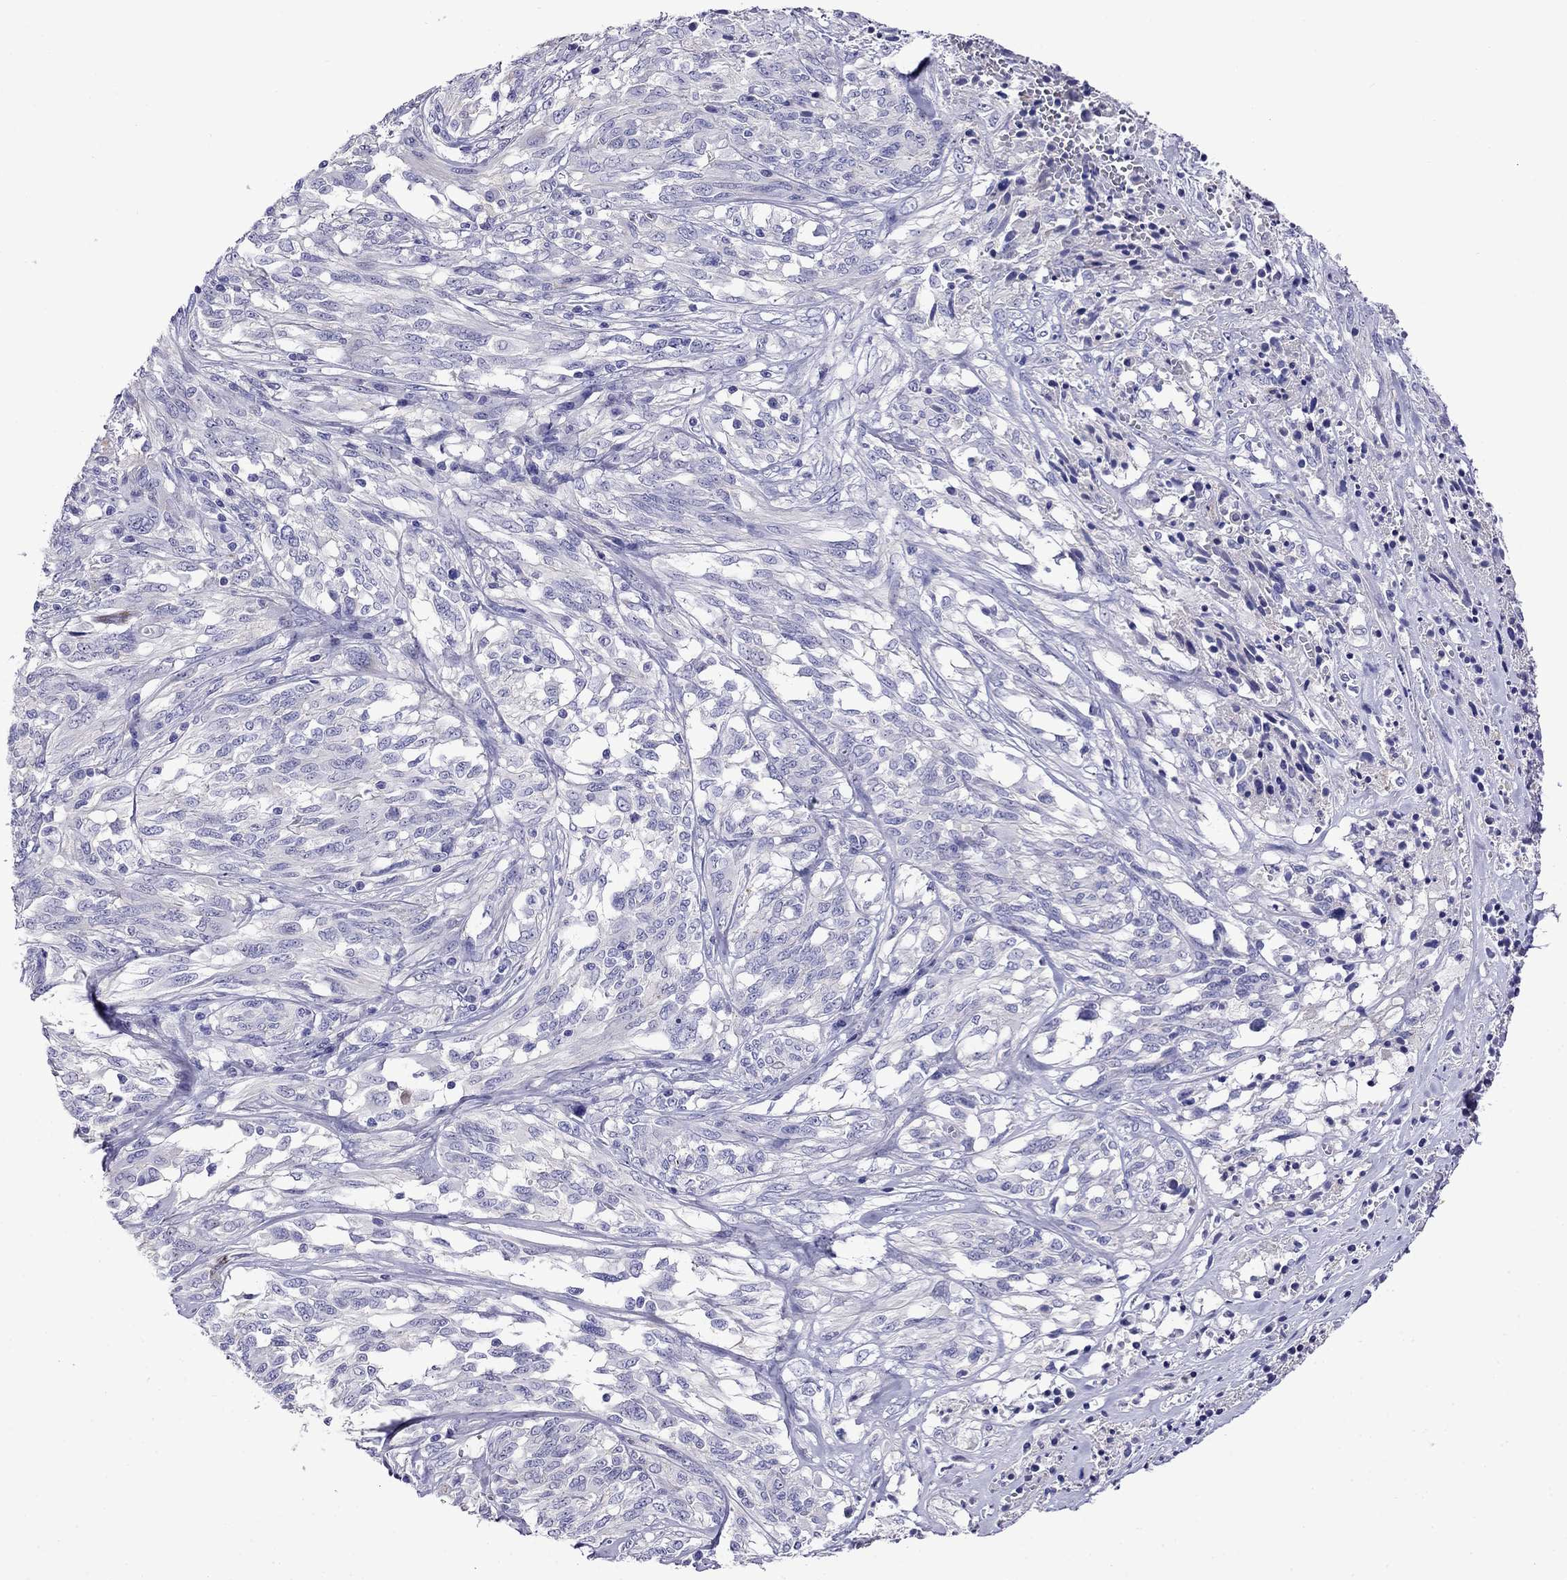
{"staining": {"intensity": "negative", "quantity": "none", "location": "none"}, "tissue": "melanoma", "cell_type": "Tumor cells", "image_type": "cancer", "snomed": [{"axis": "morphology", "description": "Malignant melanoma, NOS"}, {"axis": "topography", "description": "Skin"}], "caption": "IHC of malignant melanoma reveals no expression in tumor cells.", "gene": "SCG2", "patient": {"sex": "female", "age": 91}}